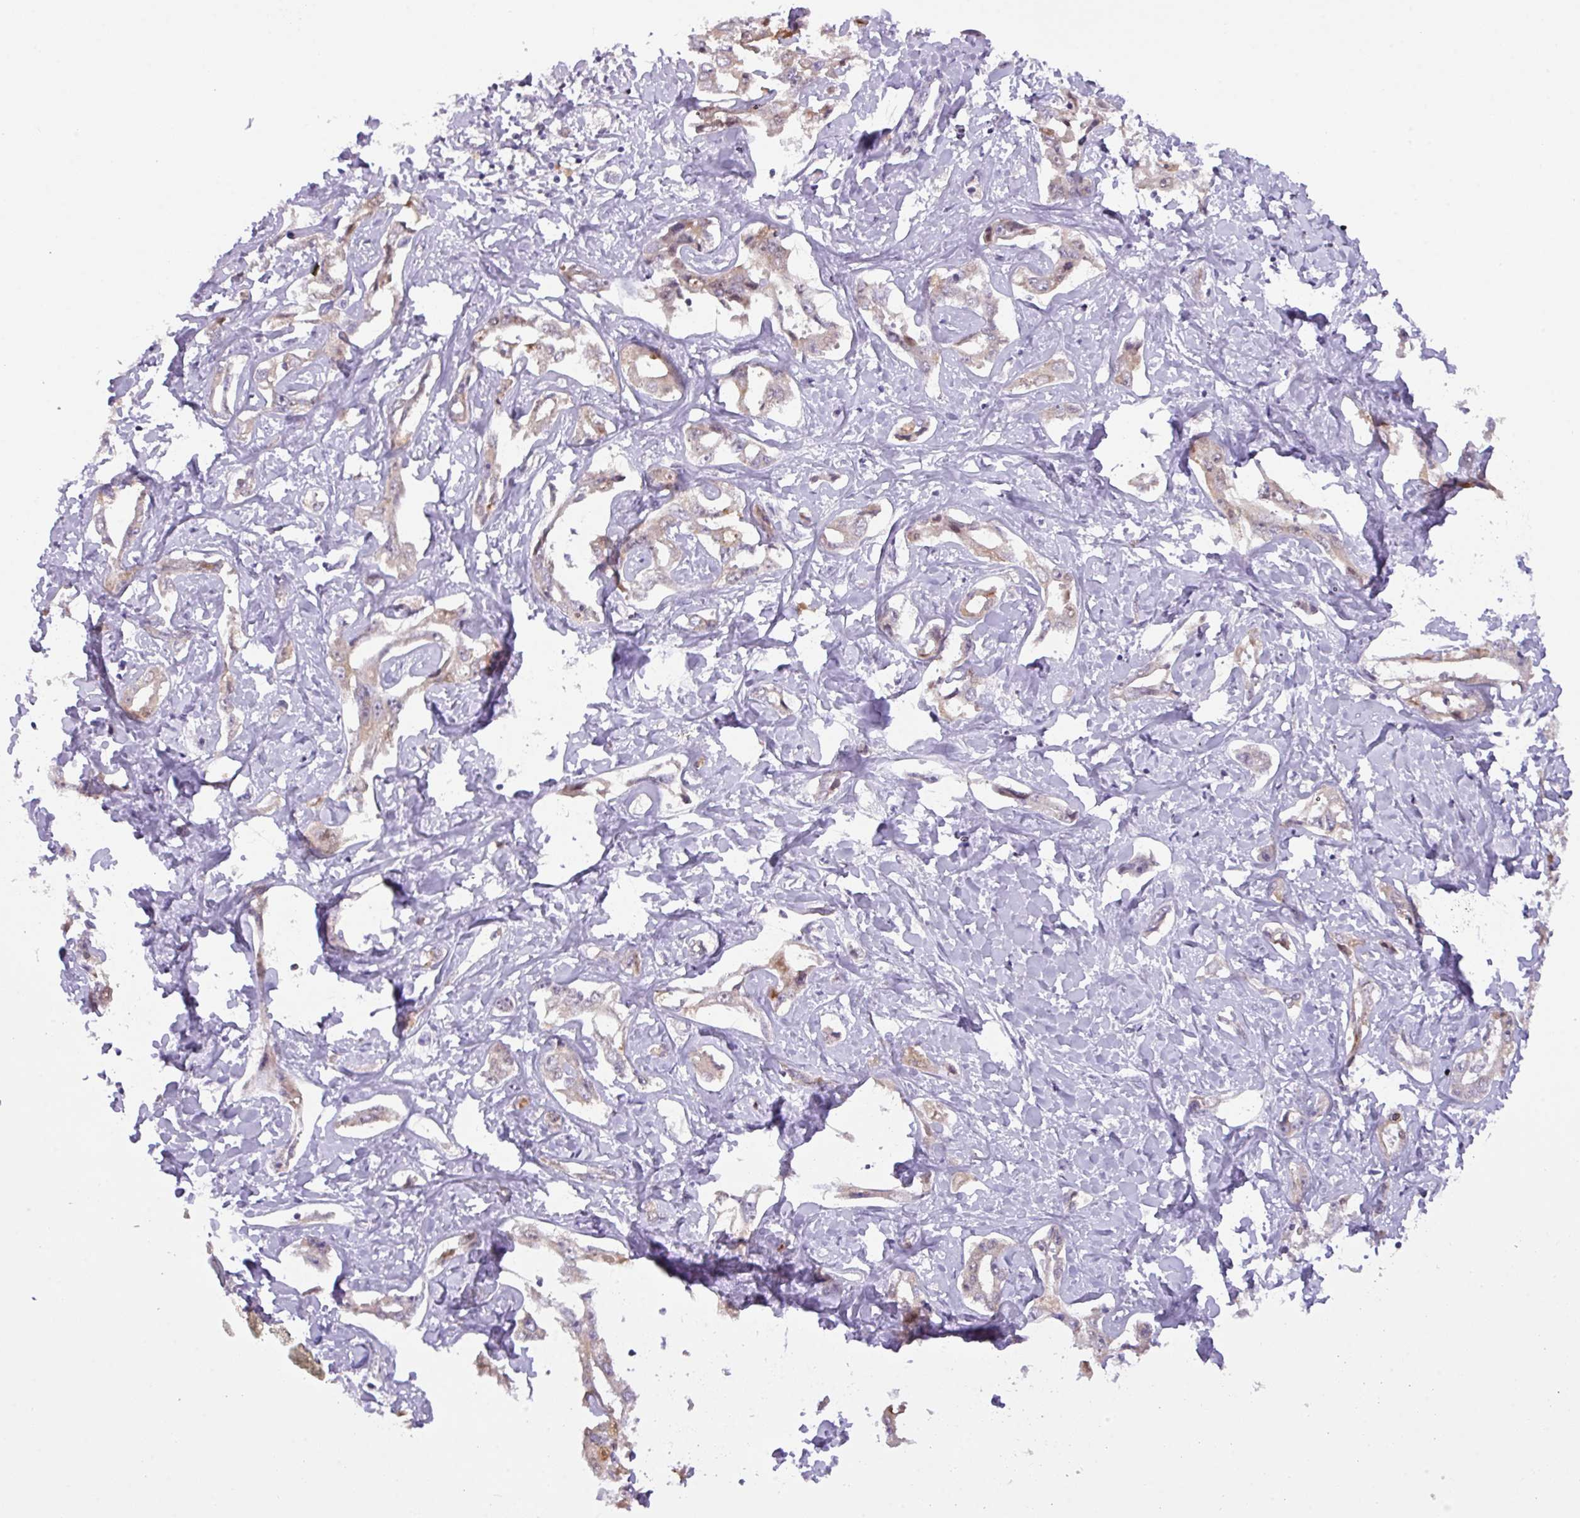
{"staining": {"intensity": "weak", "quantity": ">75%", "location": "cytoplasmic/membranous"}, "tissue": "liver cancer", "cell_type": "Tumor cells", "image_type": "cancer", "snomed": [{"axis": "morphology", "description": "Cholangiocarcinoma"}, {"axis": "topography", "description": "Liver"}], "caption": "Cholangiocarcinoma (liver) tissue exhibits weak cytoplasmic/membranous expression in about >75% of tumor cells, visualized by immunohistochemistry.", "gene": "ZNF394", "patient": {"sex": "male", "age": 59}}